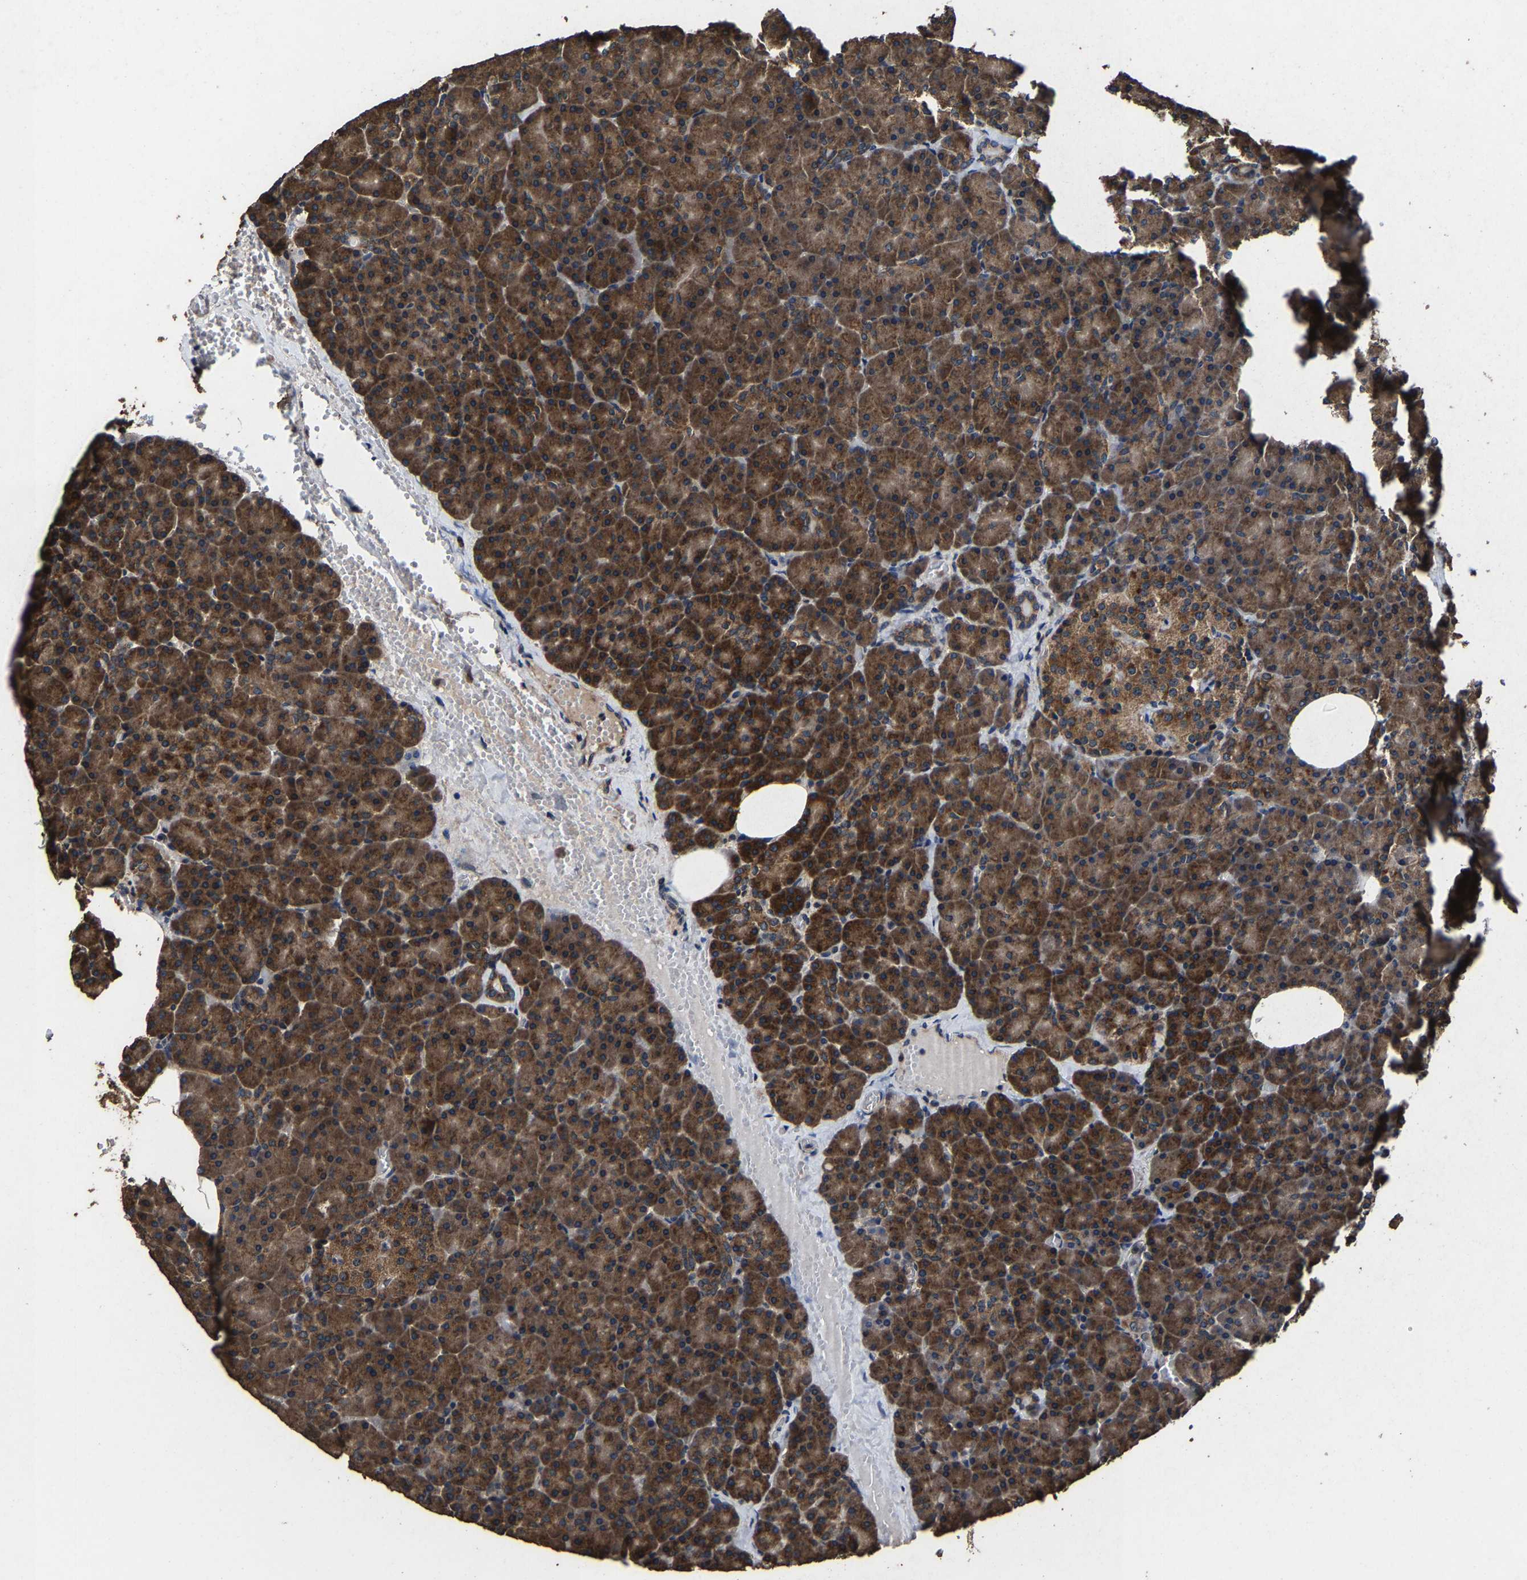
{"staining": {"intensity": "strong", "quantity": ">75%", "location": "cytoplasmic/membranous"}, "tissue": "pancreas", "cell_type": "Exocrine glandular cells", "image_type": "normal", "snomed": [{"axis": "morphology", "description": "Normal tissue, NOS"}, {"axis": "morphology", "description": "Carcinoid, malignant, NOS"}, {"axis": "topography", "description": "Pancreas"}], "caption": "Protein expression analysis of normal human pancreas reveals strong cytoplasmic/membranous staining in about >75% of exocrine glandular cells.", "gene": "EBAG9", "patient": {"sex": "female", "age": 35}}